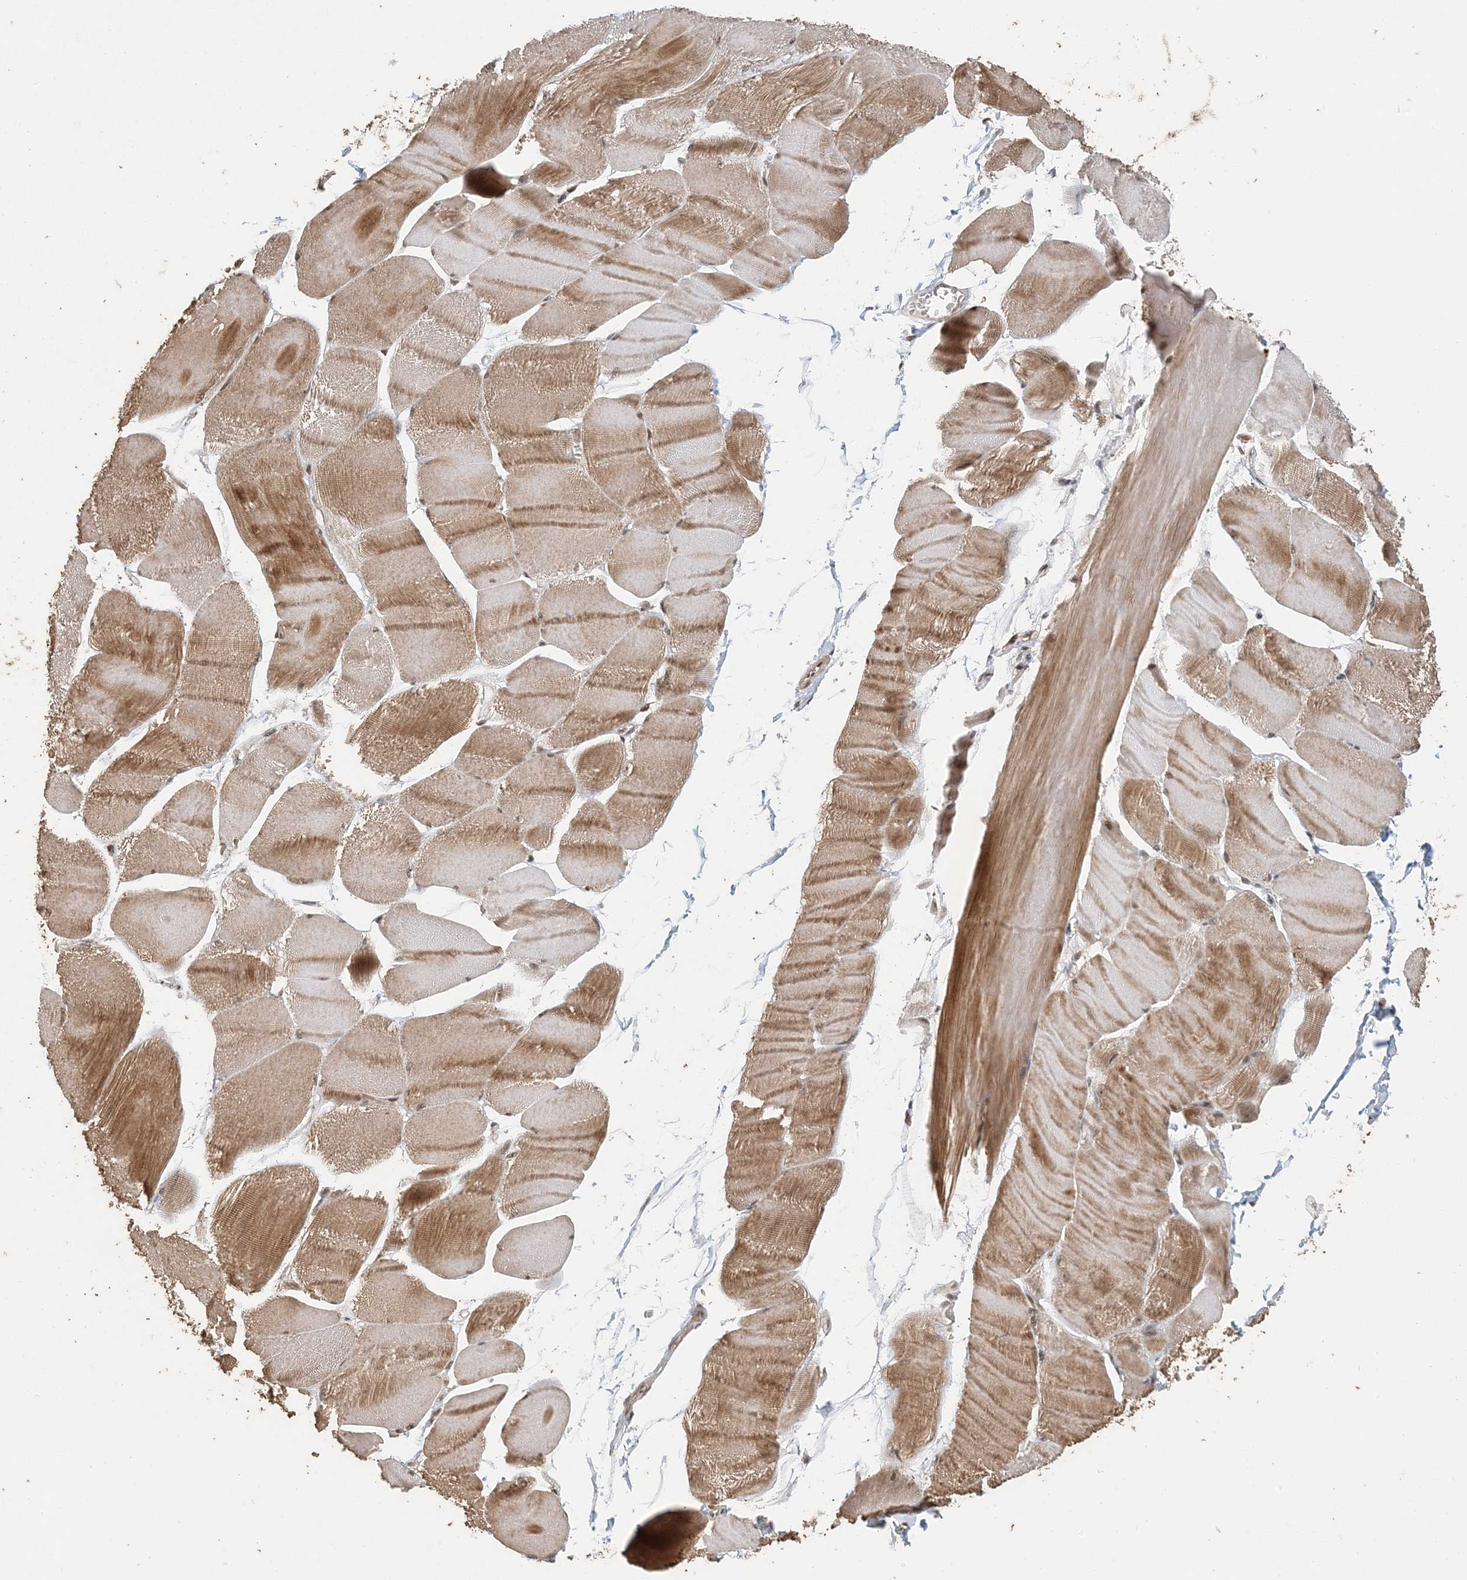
{"staining": {"intensity": "moderate", "quantity": ">75%", "location": "cytoplasmic/membranous,nuclear"}, "tissue": "skeletal muscle", "cell_type": "Myocytes", "image_type": "normal", "snomed": [{"axis": "morphology", "description": "Normal tissue, NOS"}, {"axis": "morphology", "description": "Basal cell carcinoma"}, {"axis": "topography", "description": "Skeletal muscle"}], "caption": "Brown immunohistochemical staining in benign human skeletal muscle shows moderate cytoplasmic/membranous,nuclear expression in about >75% of myocytes.", "gene": "ATP13A2", "patient": {"sex": "female", "age": 64}}